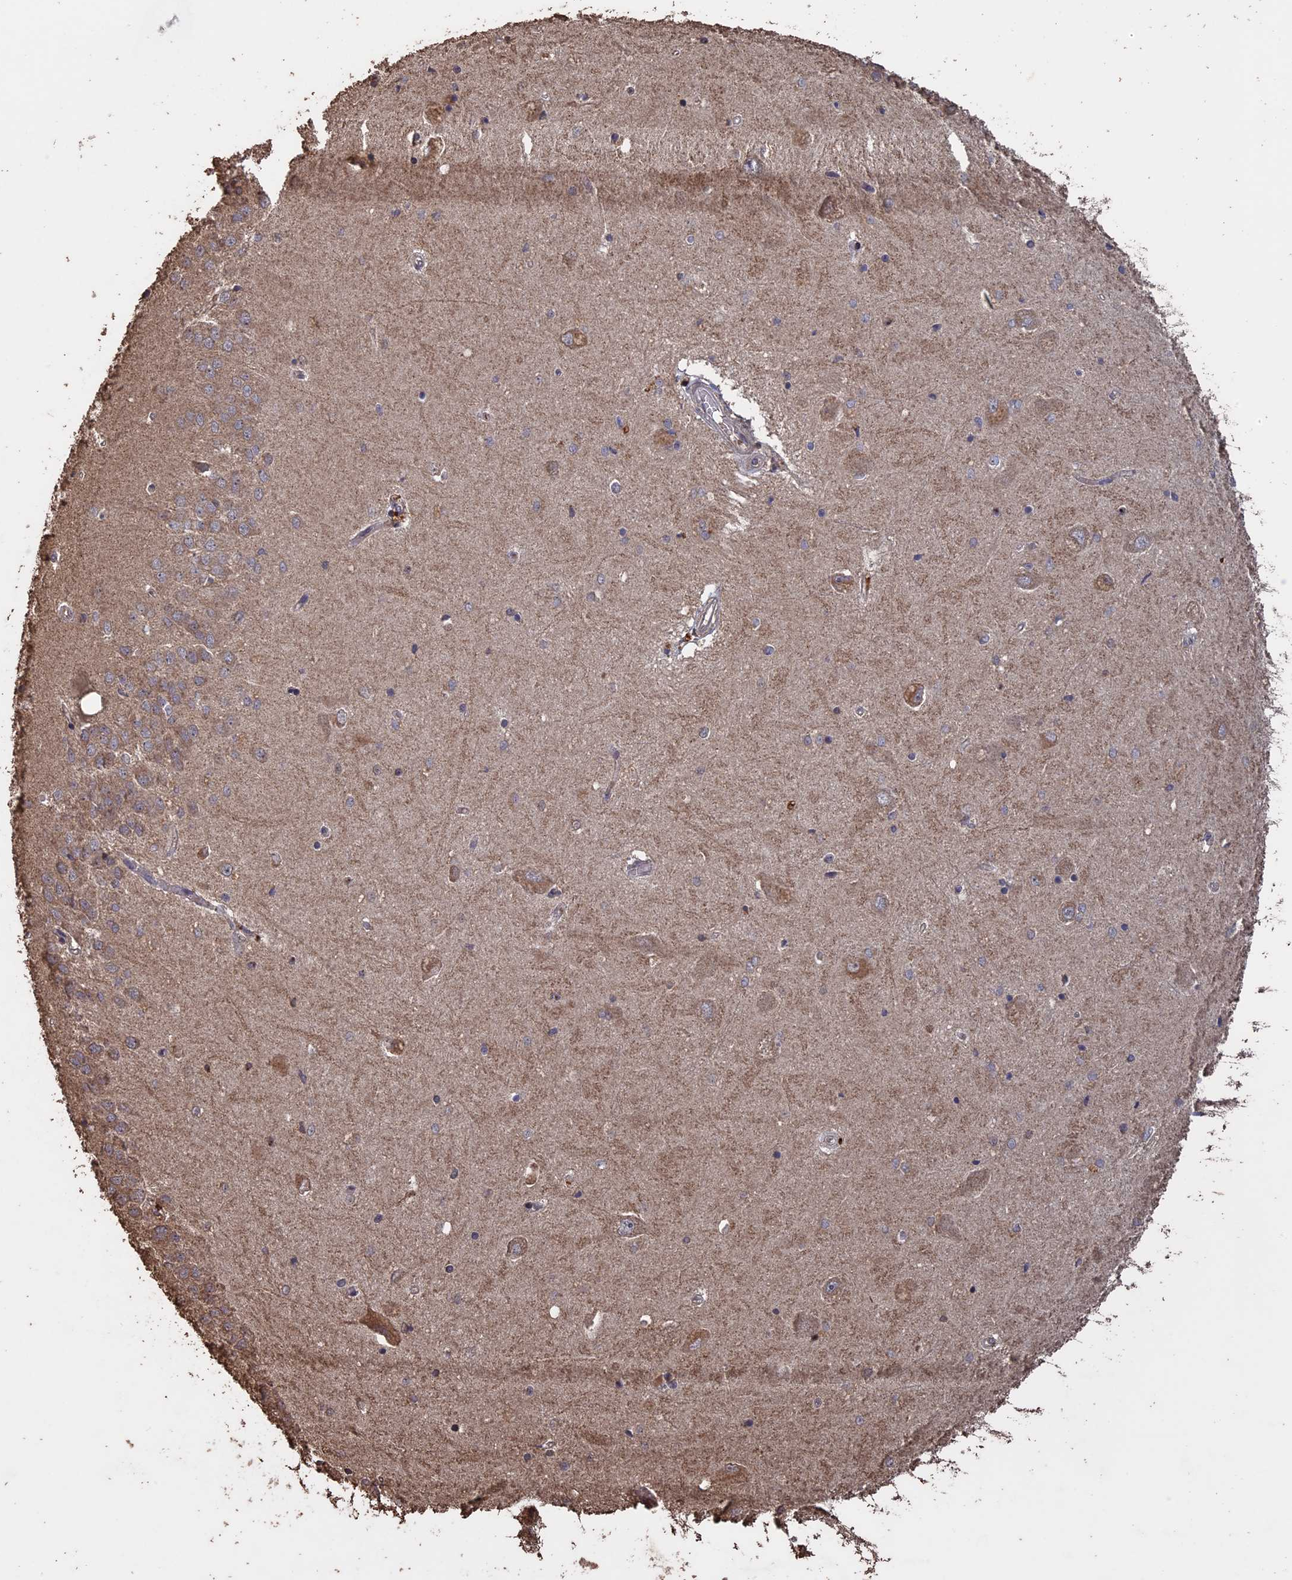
{"staining": {"intensity": "negative", "quantity": "none", "location": "none"}, "tissue": "hippocampus", "cell_type": "Glial cells", "image_type": "normal", "snomed": [{"axis": "morphology", "description": "Normal tissue, NOS"}, {"axis": "topography", "description": "Hippocampus"}], "caption": "Immunohistochemistry image of benign hippocampus: hippocampus stained with DAB (3,3'-diaminobenzidine) shows no significant protein staining in glial cells.", "gene": "HUNK", "patient": {"sex": "male", "age": 45}}